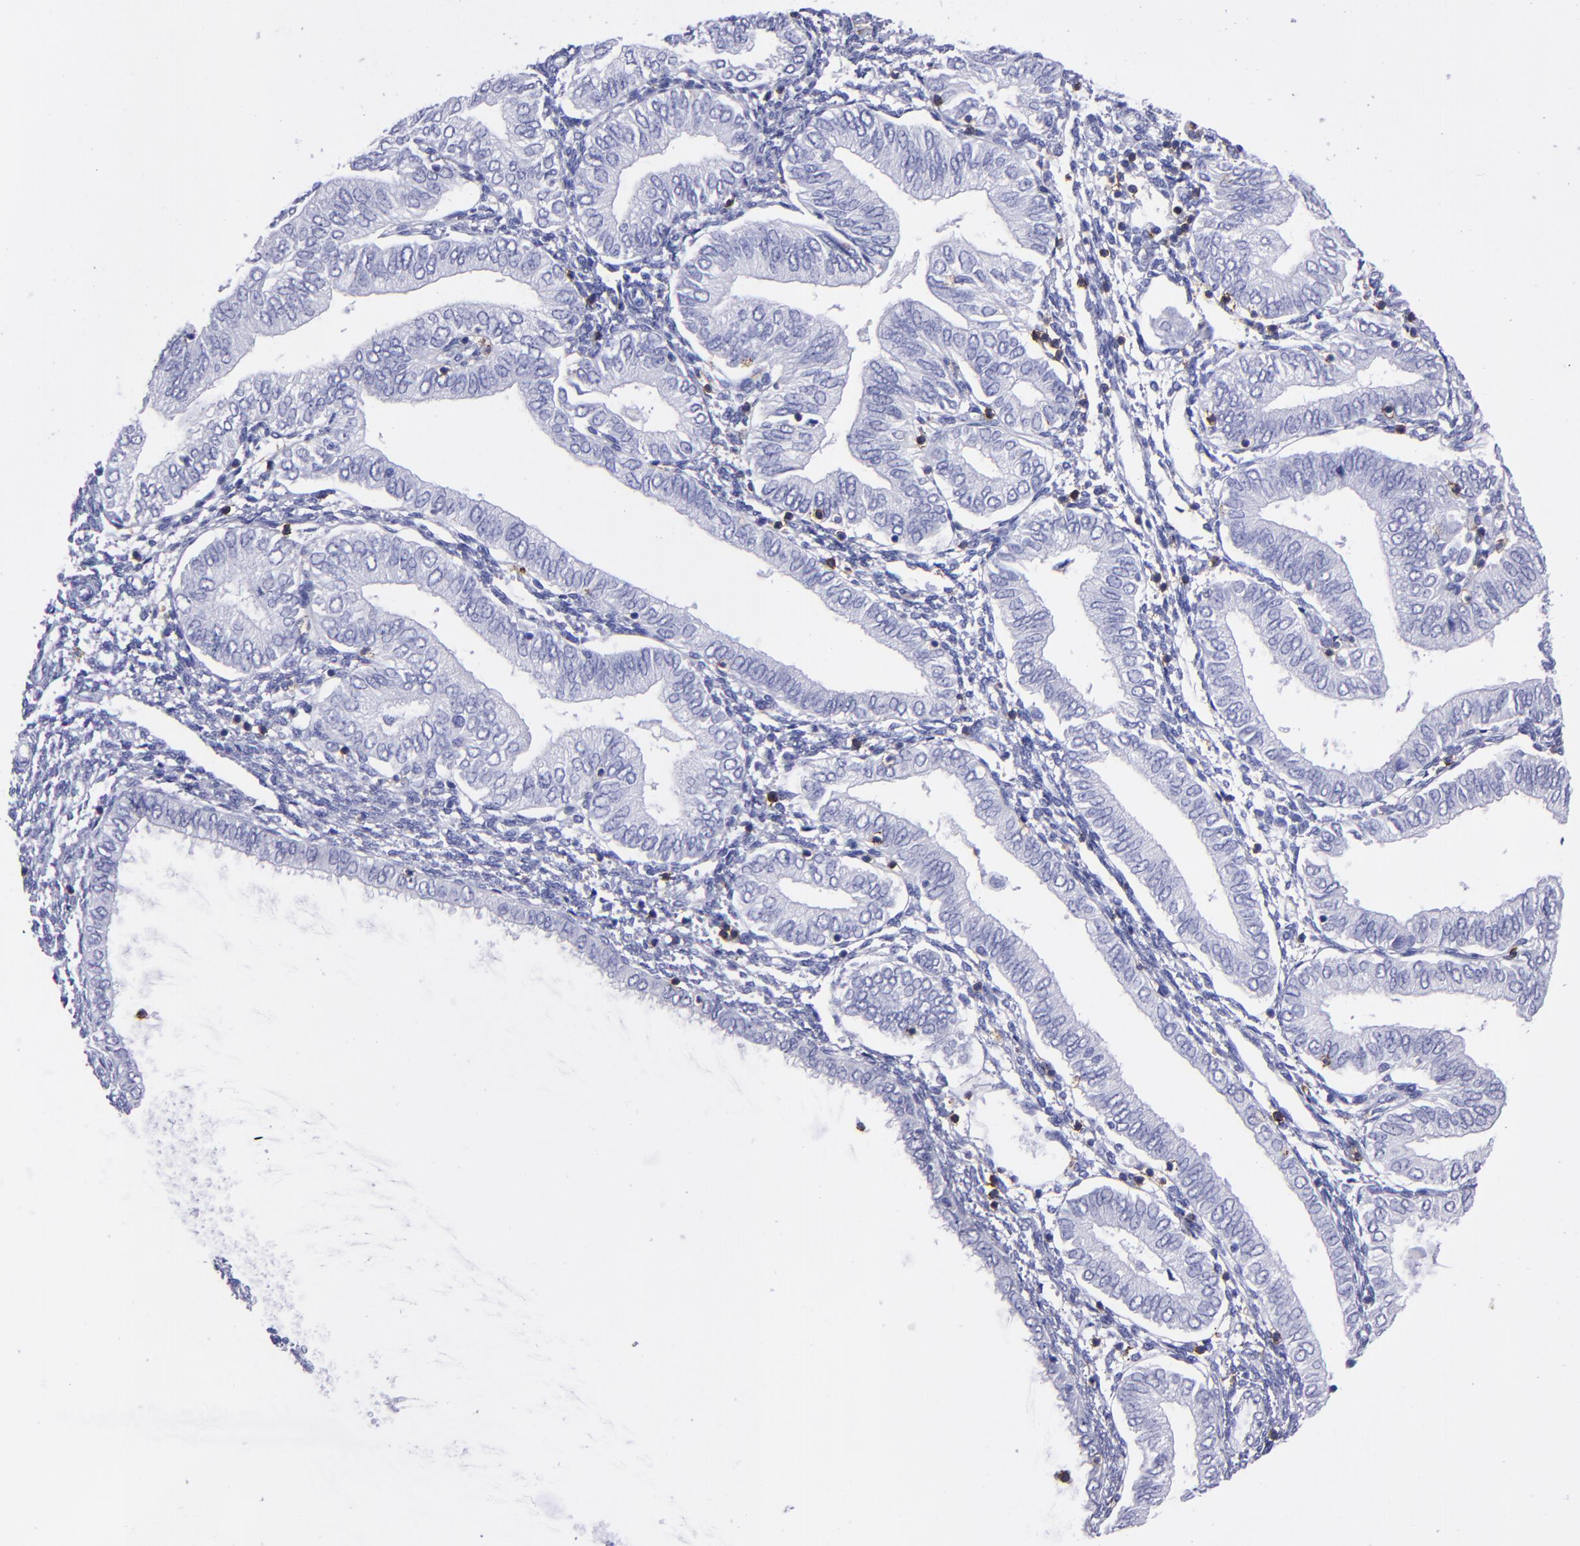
{"staining": {"intensity": "negative", "quantity": "none", "location": "none"}, "tissue": "endometrial cancer", "cell_type": "Tumor cells", "image_type": "cancer", "snomed": [{"axis": "morphology", "description": "Adenocarcinoma, NOS"}, {"axis": "topography", "description": "Endometrium"}], "caption": "A photomicrograph of endometrial cancer stained for a protein exhibits no brown staining in tumor cells.", "gene": "CD6", "patient": {"sex": "female", "age": 51}}